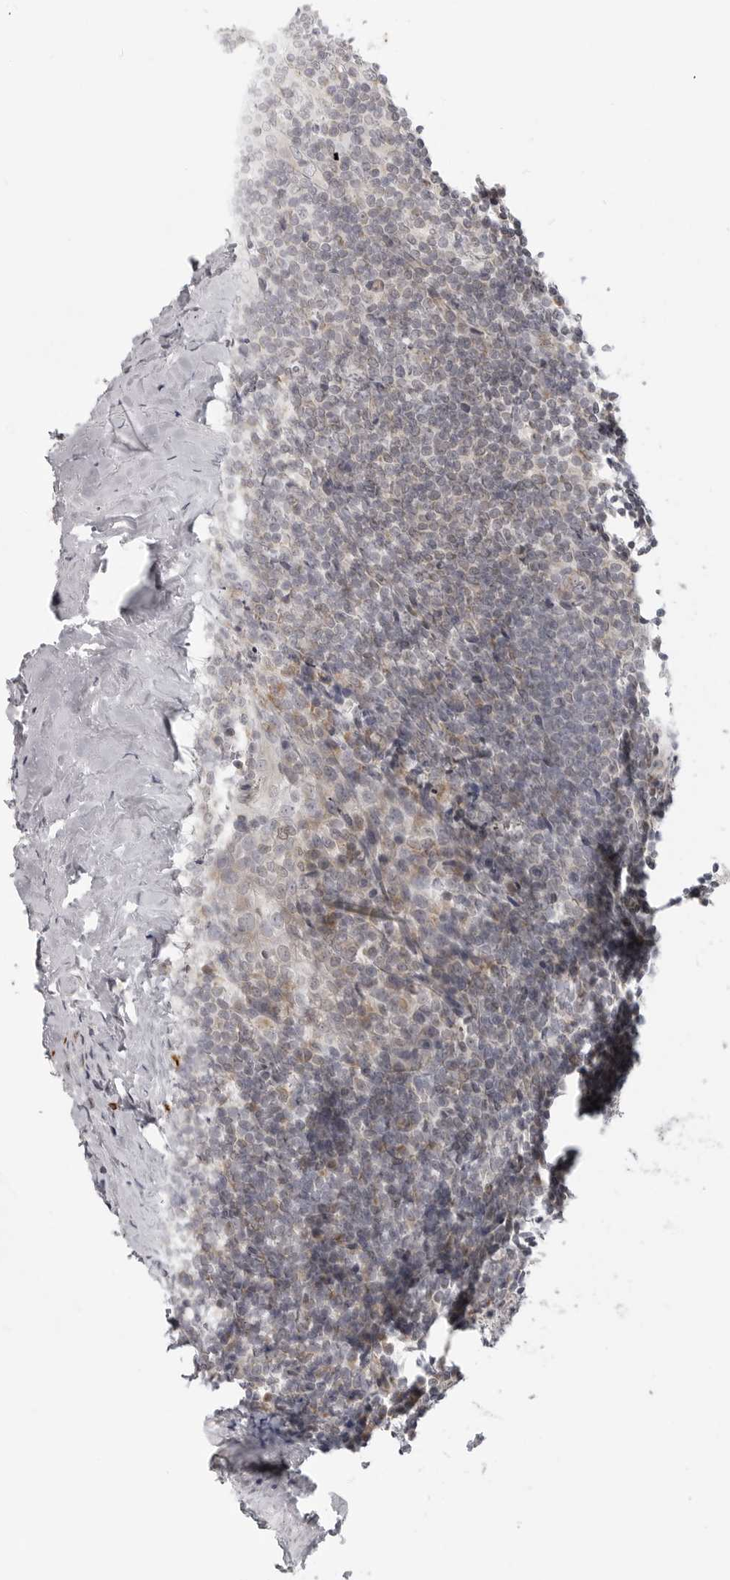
{"staining": {"intensity": "negative", "quantity": "none", "location": "none"}, "tissue": "tonsil", "cell_type": "Germinal center cells", "image_type": "normal", "snomed": [{"axis": "morphology", "description": "Normal tissue, NOS"}, {"axis": "topography", "description": "Tonsil"}], "caption": "A photomicrograph of human tonsil is negative for staining in germinal center cells. Brightfield microscopy of immunohistochemistry stained with DAB (brown) and hematoxylin (blue), captured at high magnification.", "gene": "MAP7D1", "patient": {"sex": "male", "age": 37}}